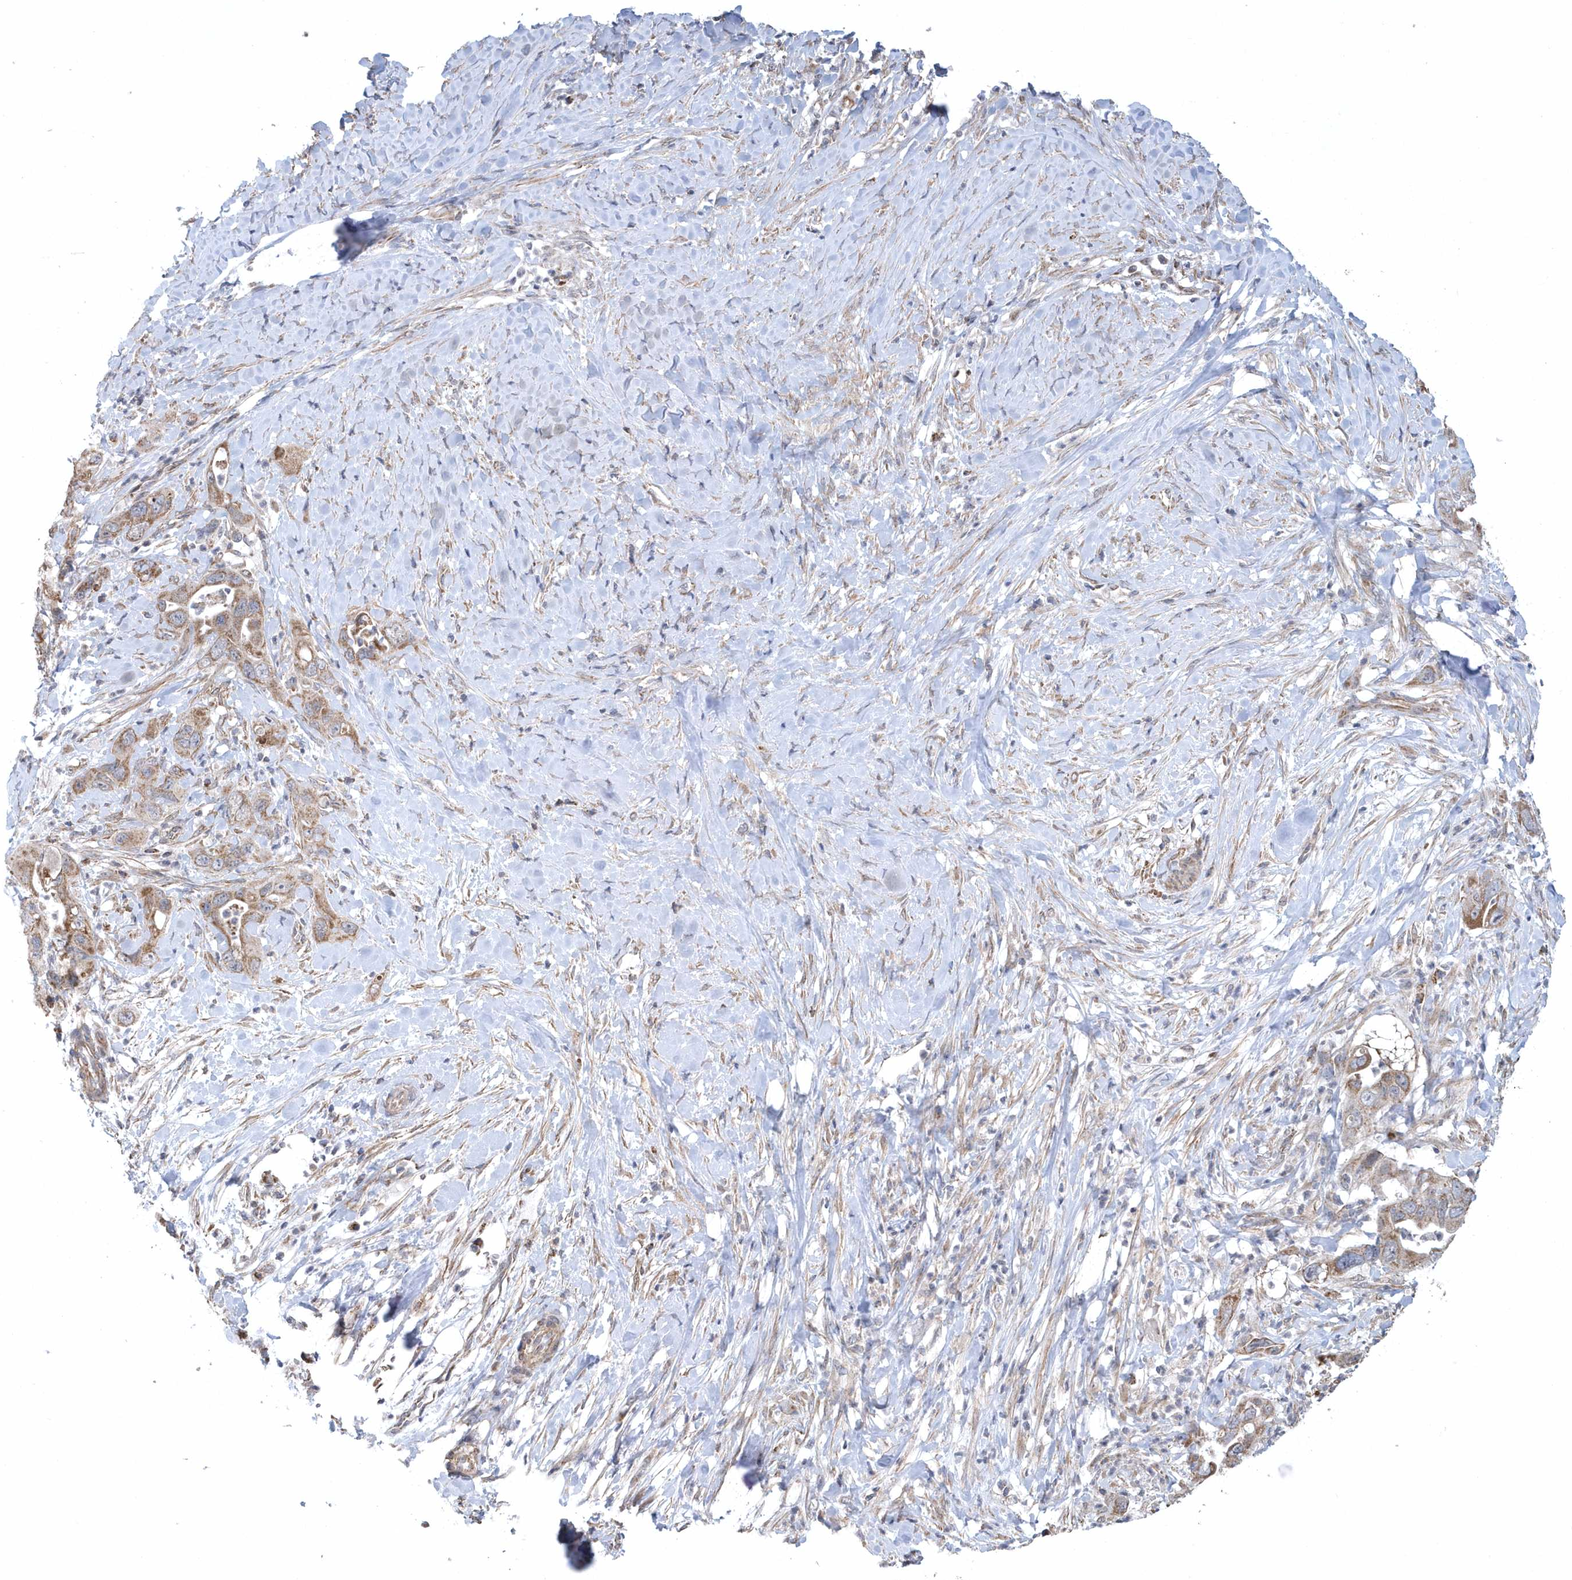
{"staining": {"intensity": "moderate", "quantity": ">75%", "location": "cytoplasmic/membranous"}, "tissue": "pancreatic cancer", "cell_type": "Tumor cells", "image_type": "cancer", "snomed": [{"axis": "morphology", "description": "Adenocarcinoma, NOS"}, {"axis": "topography", "description": "Pancreas"}], "caption": "Brown immunohistochemical staining in pancreatic adenocarcinoma demonstrates moderate cytoplasmic/membranous positivity in approximately >75% of tumor cells.", "gene": "SLX9", "patient": {"sex": "female", "age": 71}}